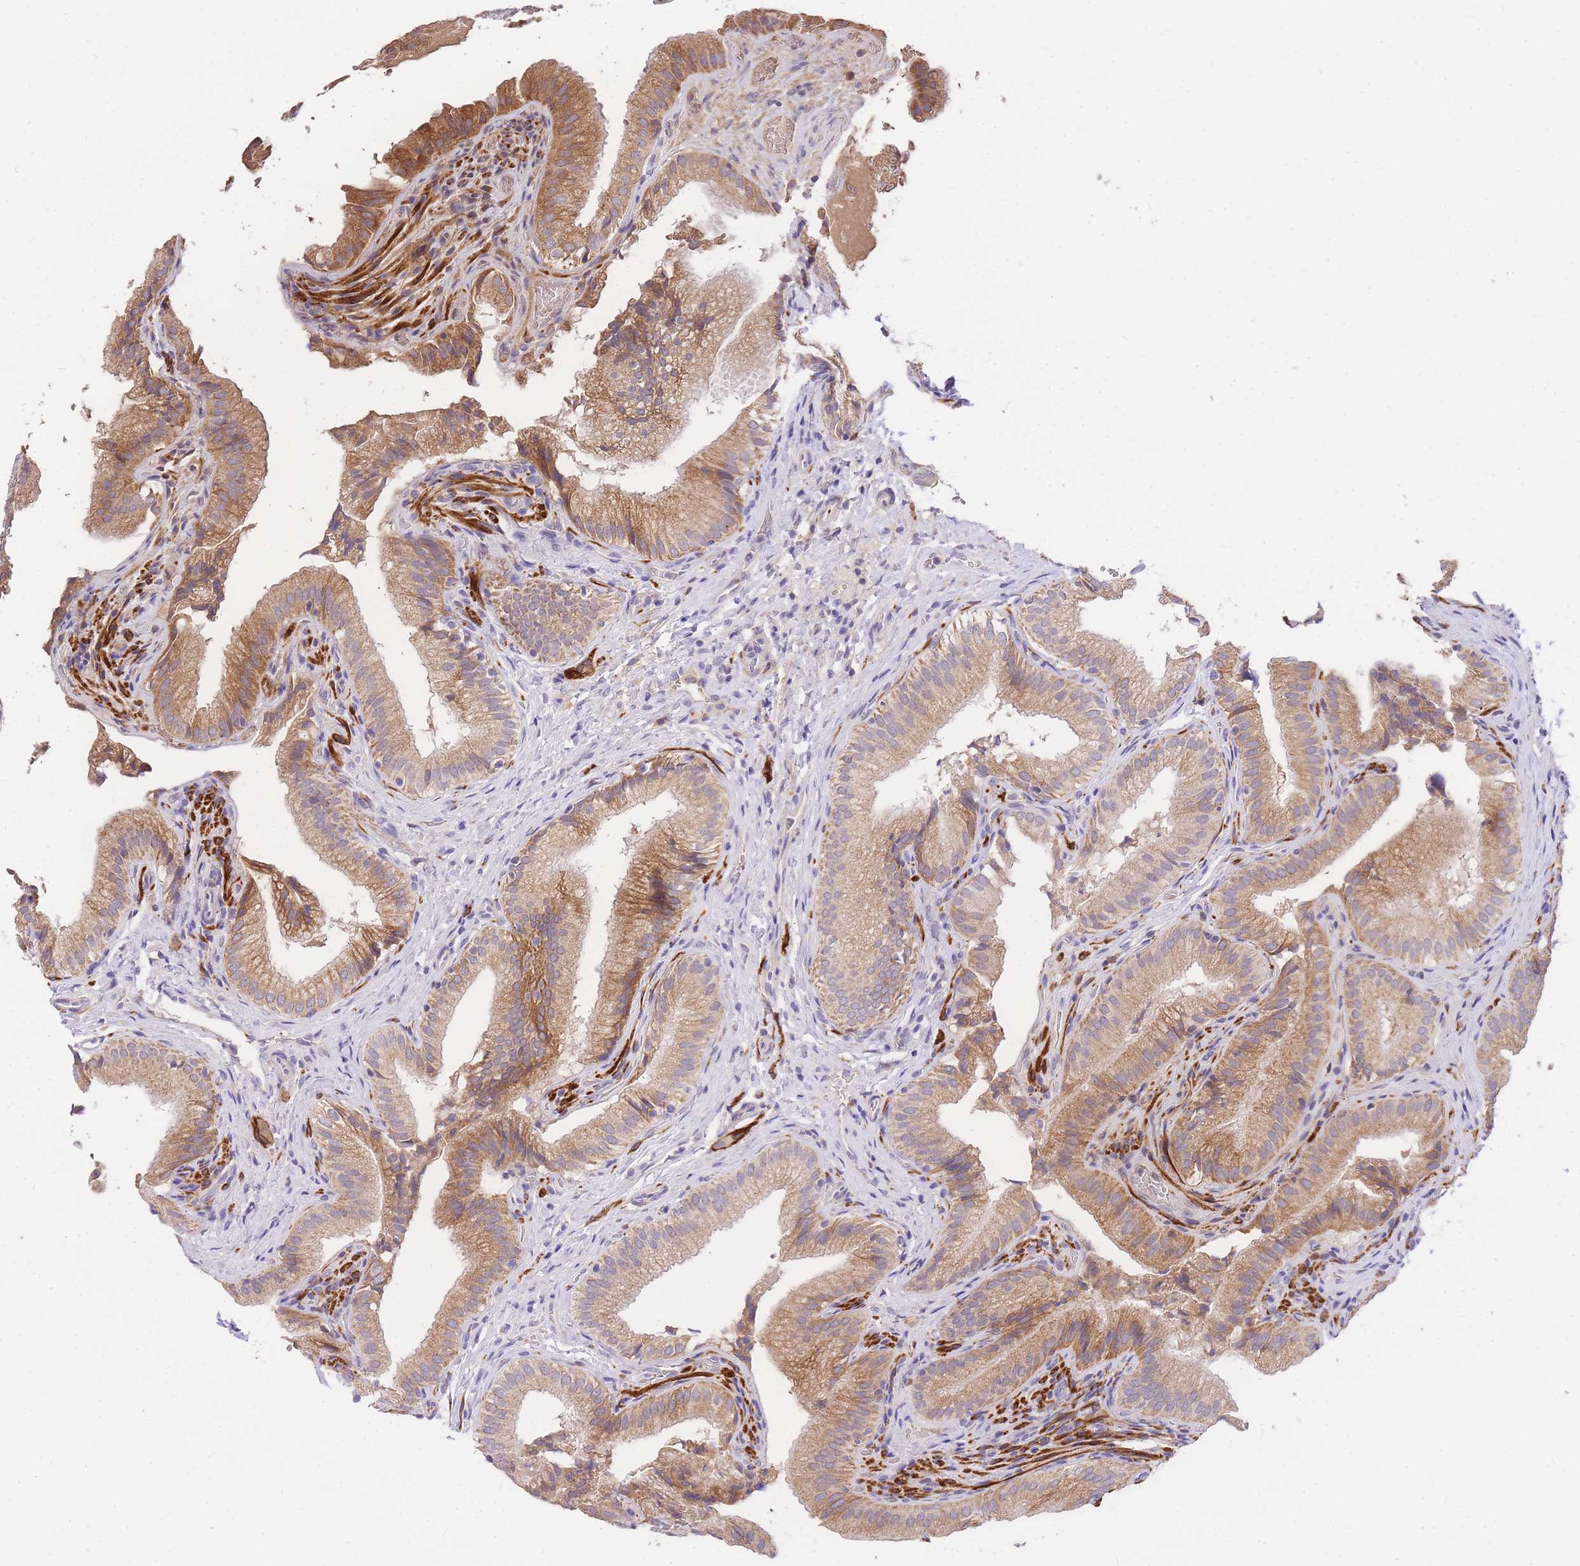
{"staining": {"intensity": "moderate", "quantity": ">75%", "location": "cytoplasmic/membranous"}, "tissue": "gallbladder", "cell_type": "Glandular cells", "image_type": "normal", "snomed": [{"axis": "morphology", "description": "Normal tissue, NOS"}, {"axis": "topography", "description": "Gallbladder"}], "caption": "A brown stain highlights moderate cytoplasmic/membranous expression of a protein in glandular cells of unremarkable gallbladder.", "gene": "C2orf88", "patient": {"sex": "female", "age": 30}}